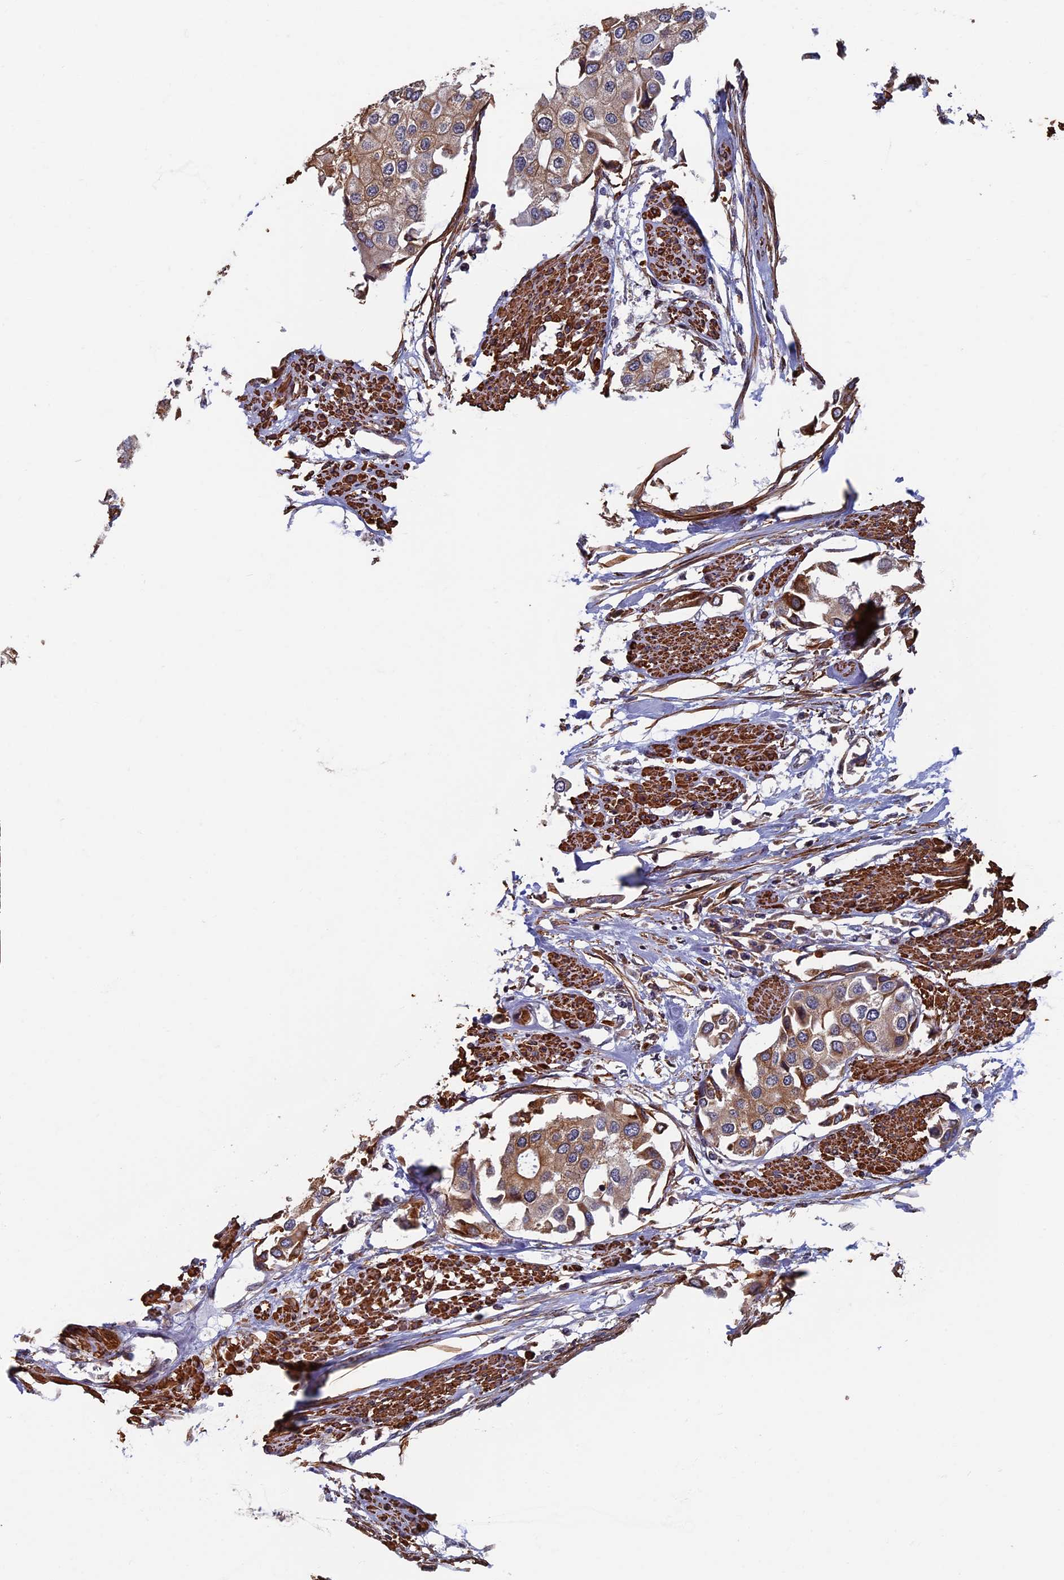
{"staining": {"intensity": "moderate", "quantity": ">75%", "location": "cytoplasmic/membranous"}, "tissue": "urothelial cancer", "cell_type": "Tumor cells", "image_type": "cancer", "snomed": [{"axis": "morphology", "description": "Urothelial carcinoma, High grade"}, {"axis": "topography", "description": "Urinary bladder"}], "caption": "High-grade urothelial carcinoma stained with a protein marker reveals moderate staining in tumor cells.", "gene": "CTDP1", "patient": {"sex": "male", "age": 64}}